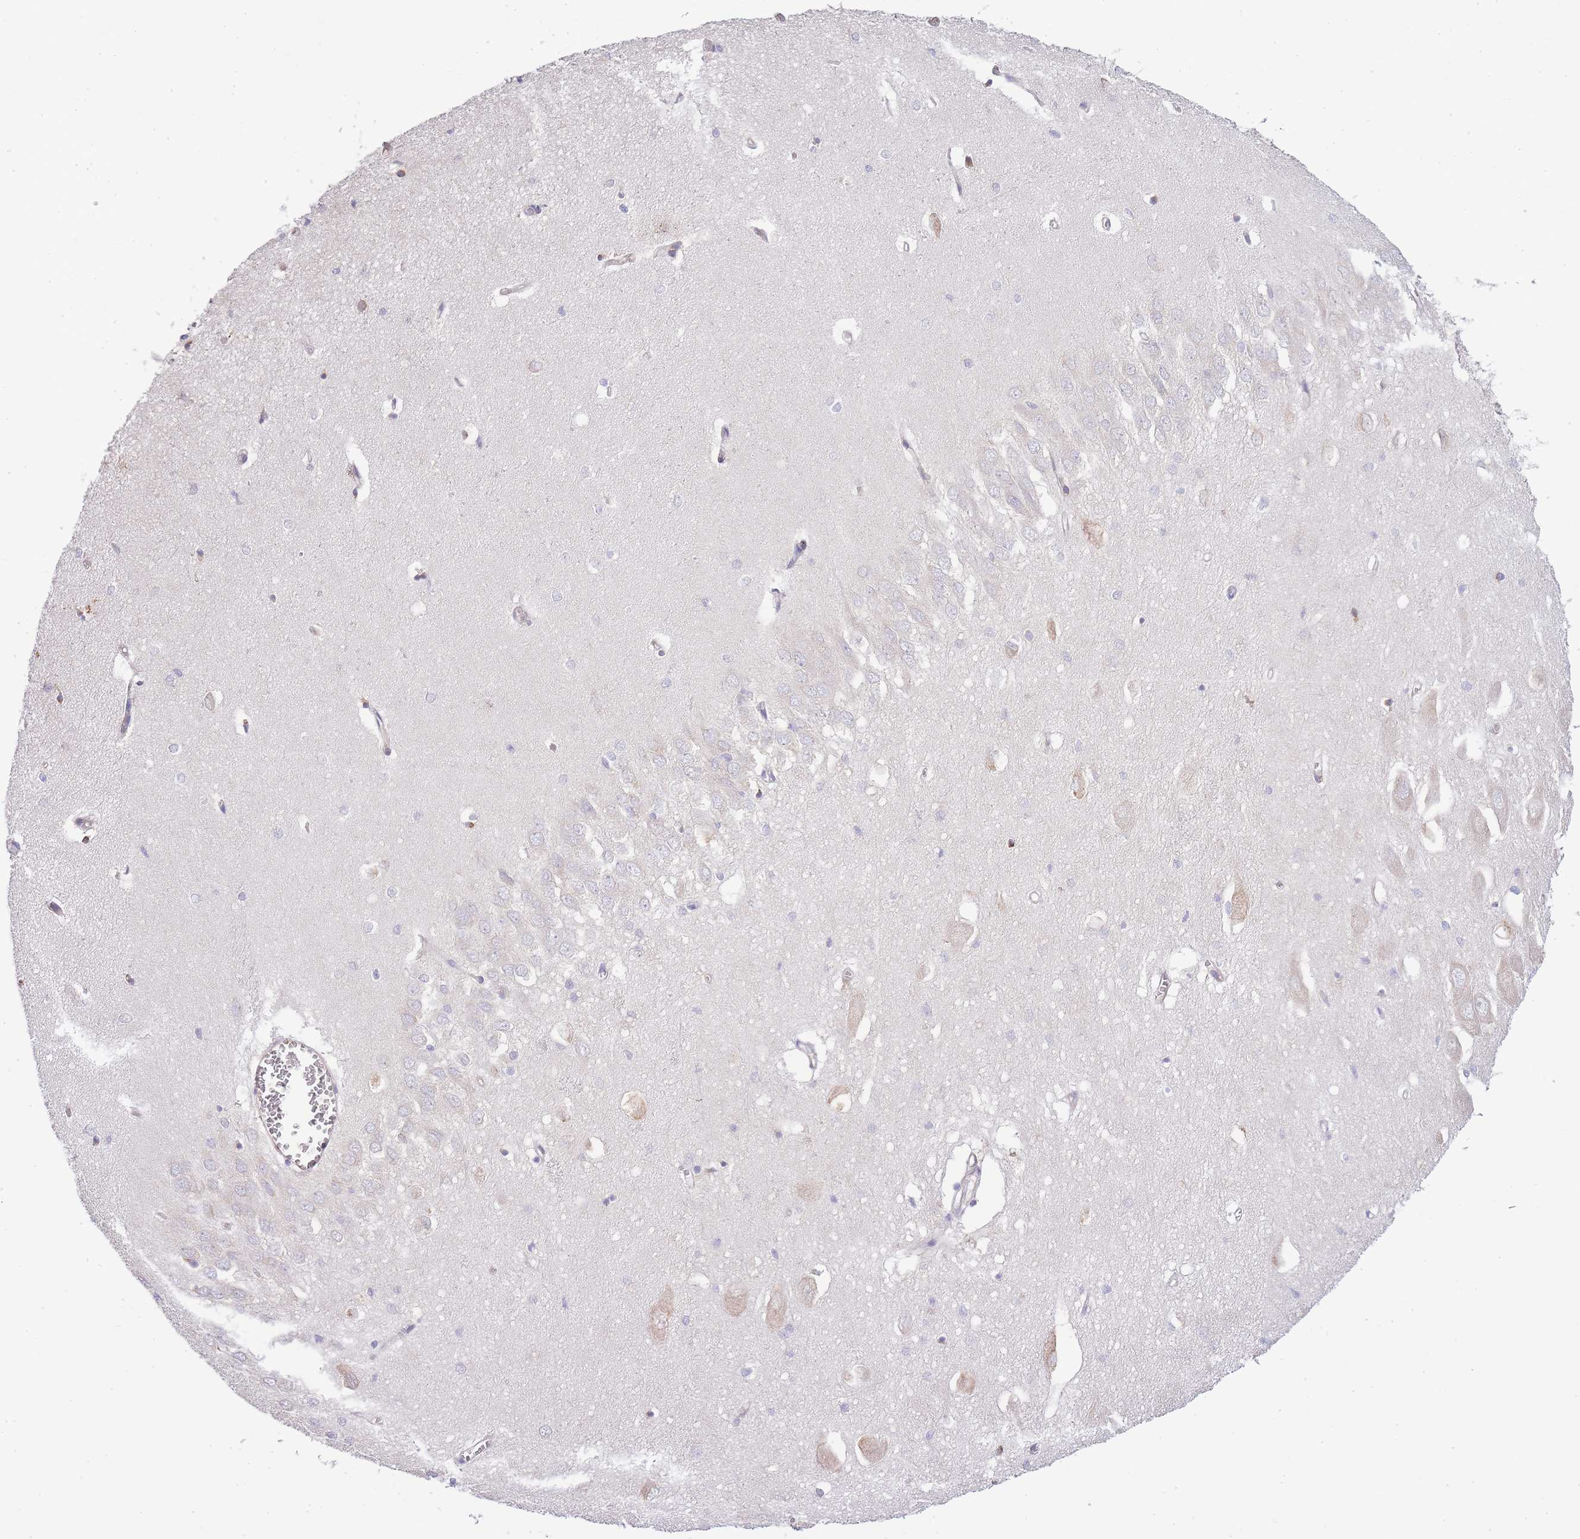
{"staining": {"intensity": "moderate", "quantity": "<25%", "location": "cytoplasmic/membranous"}, "tissue": "hippocampus", "cell_type": "Glial cells", "image_type": "normal", "snomed": [{"axis": "morphology", "description": "Normal tissue, NOS"}, {"axis": "topography", "description": "Hippocampus"}], "caption": "Immunohistochemical staining of unremarkable human hippocampus reveals low levels of moderate cytoplasmic/membranous positivity in approximately <25% of glial cells. (DAB (3,3'-diaminobenzidine) IHC with brightfield microscopy, high magnification).", "gene": "BEX1", "patient": {"sex": "female", "age": 64}}